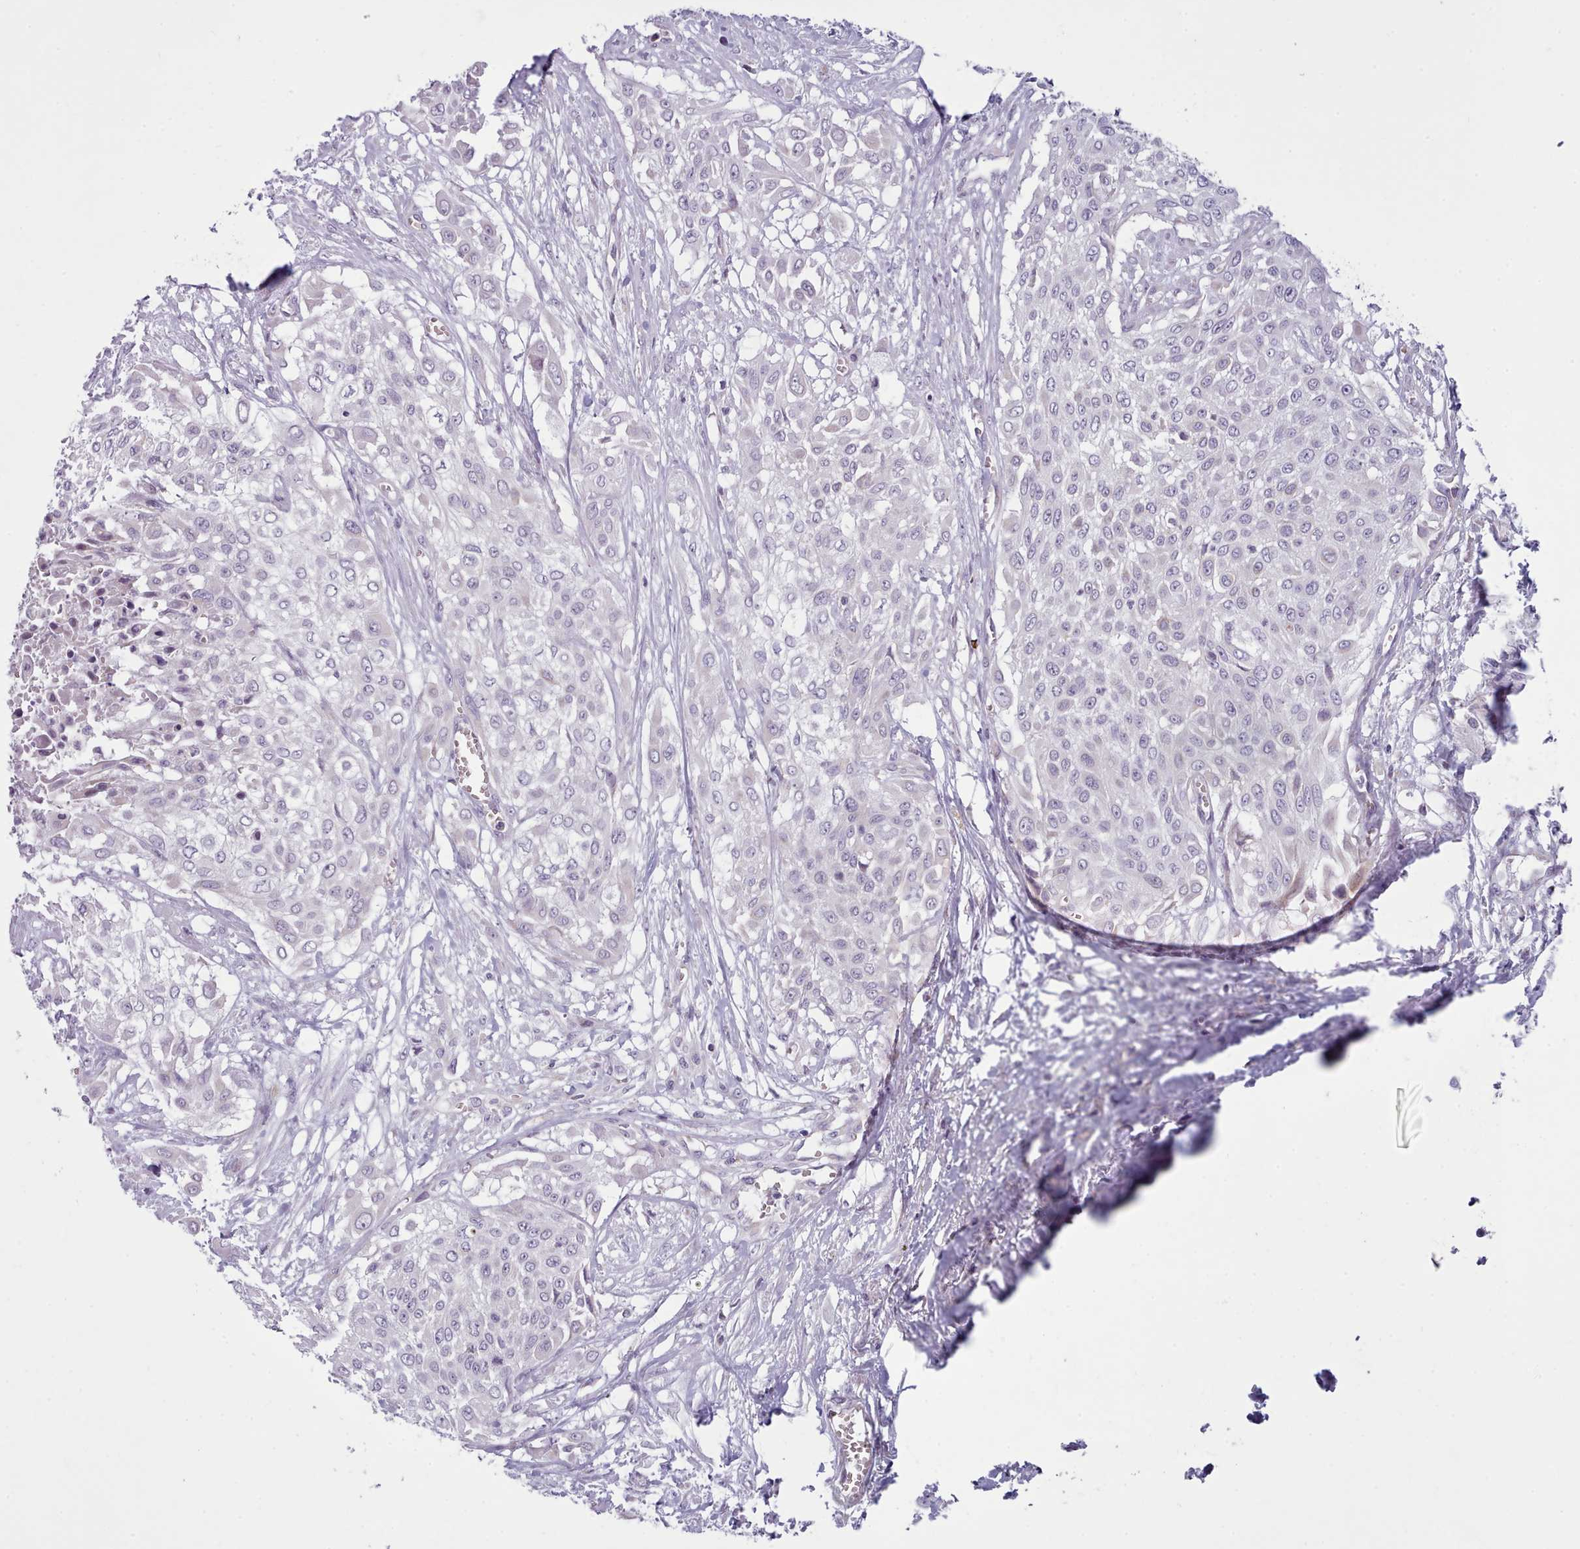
{"staining": {"intensity": "negative", "quantity": "none", "location": "none"}, "tissue": "urothelial cancer", "cell_type": "Tumor cells", "image_type": "cancer", "snomed": [{"axis": "morphology", "description": "Urothelial carcinoma, High grade"}, {"axis": "topography", "description": "Urinary bladder"}], "caption": "An IHC histopathology image of urothelial carcinoma (high-grade) is shown. There is no staining in tumor cells of urothelial carcinoma (high-grade).", "gene": "SLC52A3", "patient": {"sex": "male", "age": 57}}